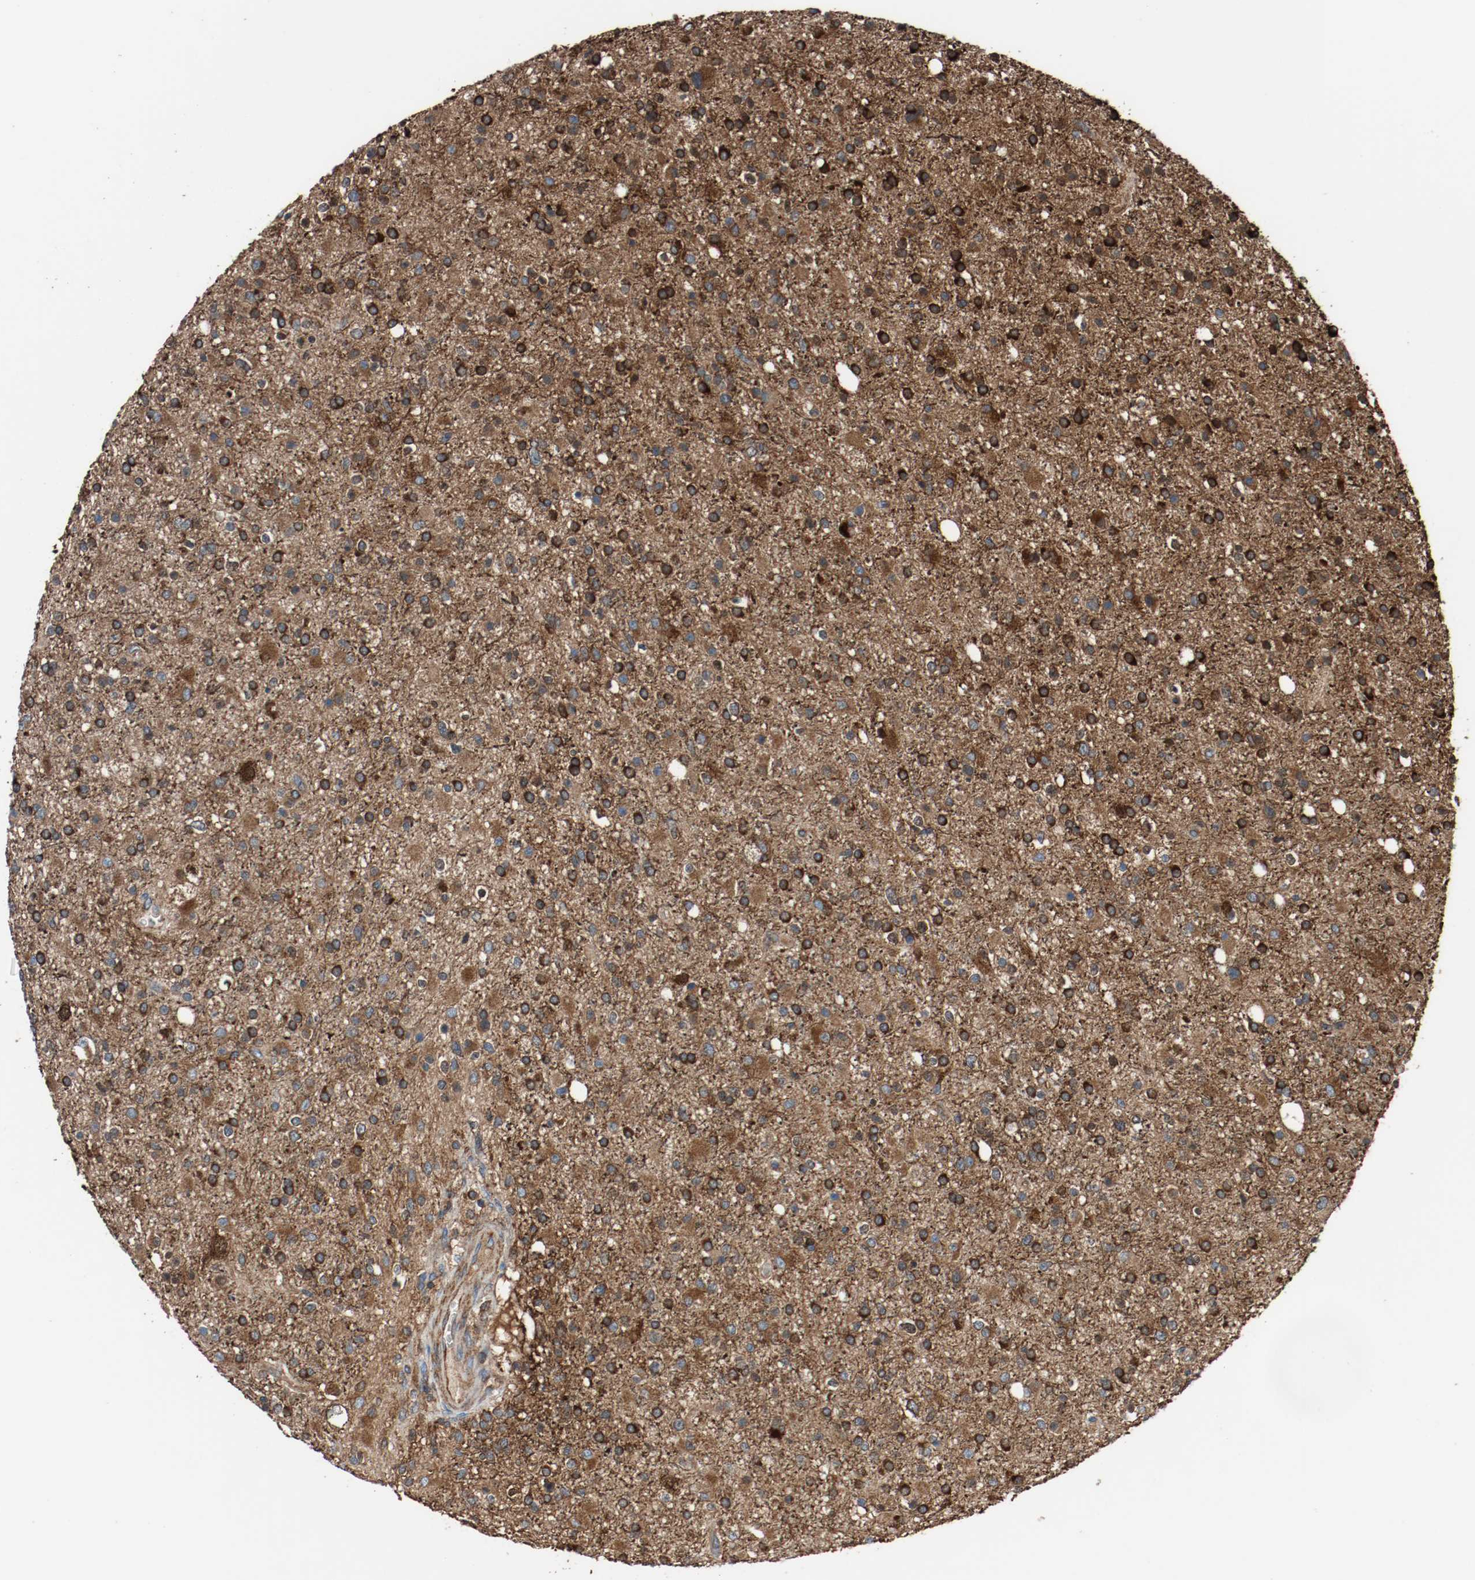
{"staining": {"intensity": "strong", "quantity": ">75%", "location": "cytoplasmic/membranous"}, "tissue": "glioma", "cell_type": "Tumor cells", "image_type": "cancer", "snomed": [{"axis": "morphology", "description": "Glioma, malignant, High grade"}, {"axis": "topography", "description": "Brain"}], "caption": "Human high-grade glioma (malignant) stained for a protein (brown) reveals strong cytoplasmic/membranous positive positivity in approximately >75% of tumor cells.", "gene": "TUBA3D", "patient": {"sex": "male", "age": 33}}